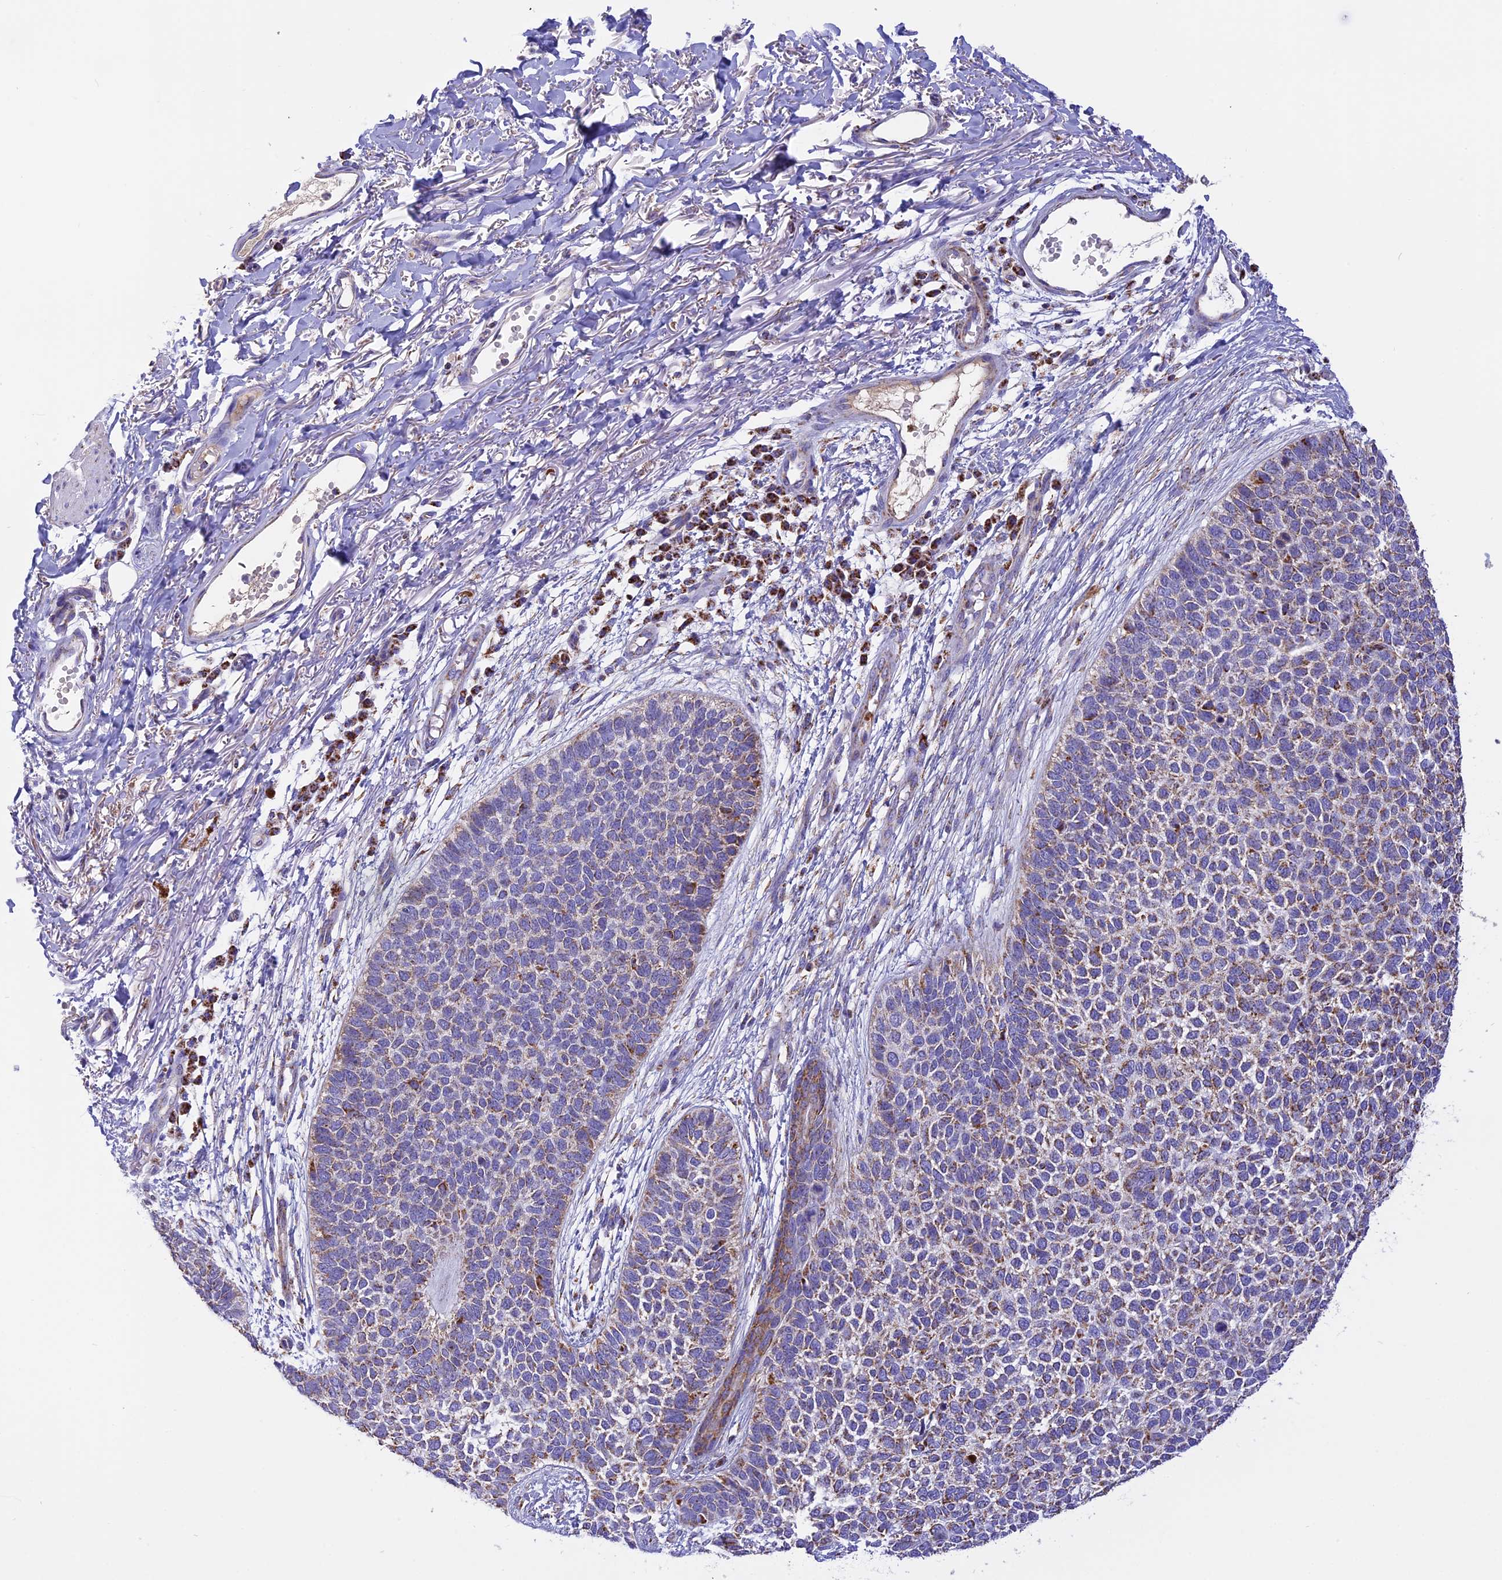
{"staining": {"intensity": "moderate", "quantity": "25%-75%", "location": "cytoplasmic/membranous"}, "tissue": "skin cancer", "cell_type": "Tumor cells", "image_type": "cancer", "snomed": [{"axis": "morphology", "description": "Basal cell carcinoma"}, {"axis": "topography", "description": "Skin"}], "caption": "IHC staining of skin cancer, which demonstrates medium levels of moderate cytoplasmic/membranous positivity in about 25%-75% of tumor cells indicating moderate cytoplasmic/membranous protein expression. The staining was performed using DAB (3,3'-diaminobenzidine) (brown) for protein detection and nuclei were counterstained in hematoxylin (blue).", "gene": "KCNG1", "patient": {"sex": "female", "age": 84}}